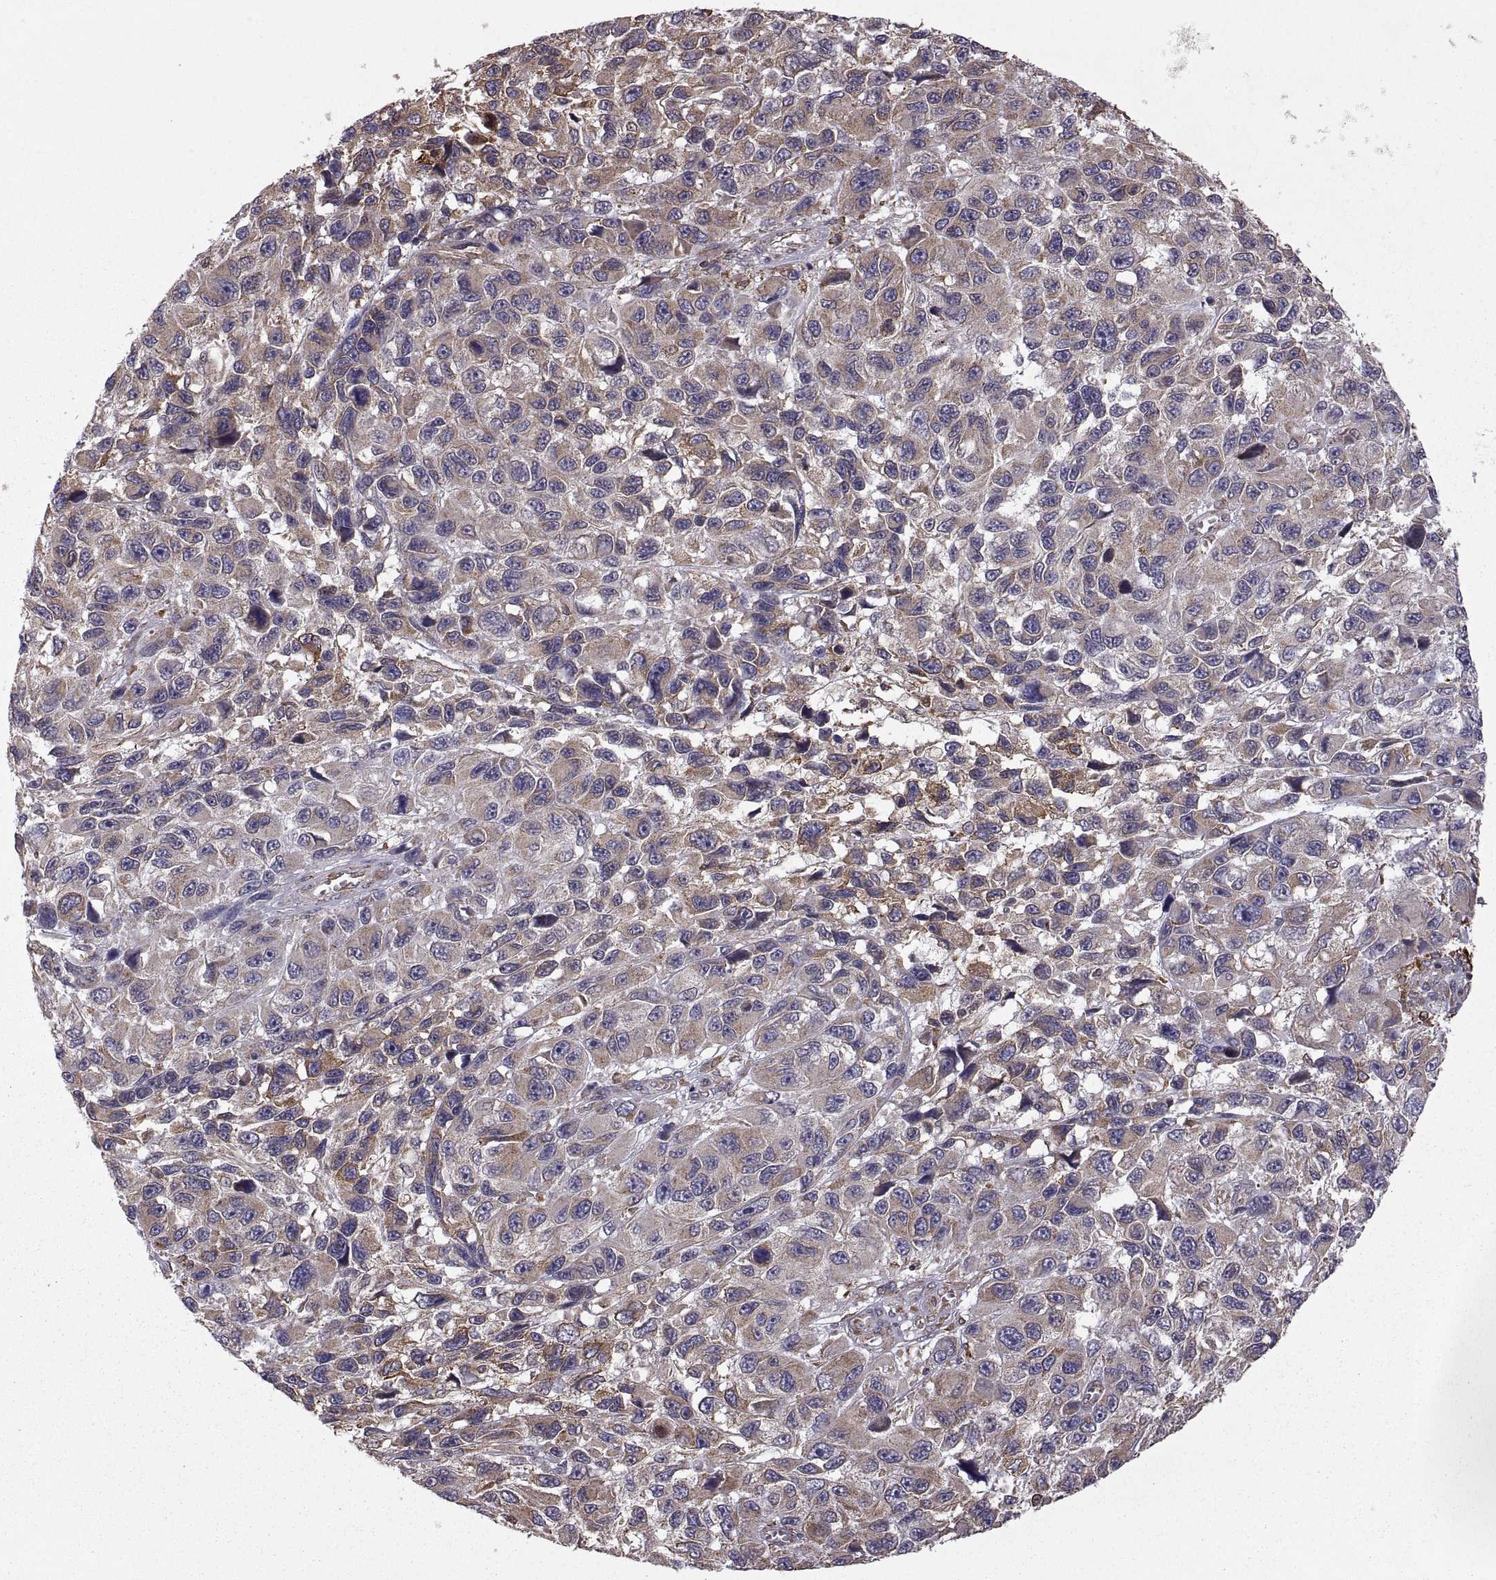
{"staining": {"intensity": "moderate", "quantity": "<25%", "location": "cytoplasmic/membranous"}, "tissue": "melanoma", "cell_type": "Tumor cells", "image_type": "cancer", "snomed": [{"axis": "morphology", "description": "Malignant melanoma, NOS"}, {"axis": "topography", "description": "Skin"}], "caption": "Immunohistochemical staining of human malignant melanoma shows low levels of moderate cytoplasmic/membranous protein expression in about <25% of tumor cells. (Stains: DAB in brown, nuclei in blue, Microscopy: brightfield microscopy at high magnification).", "gene": "PDIA3", "patient": {"sex": "male", "age": 53}}